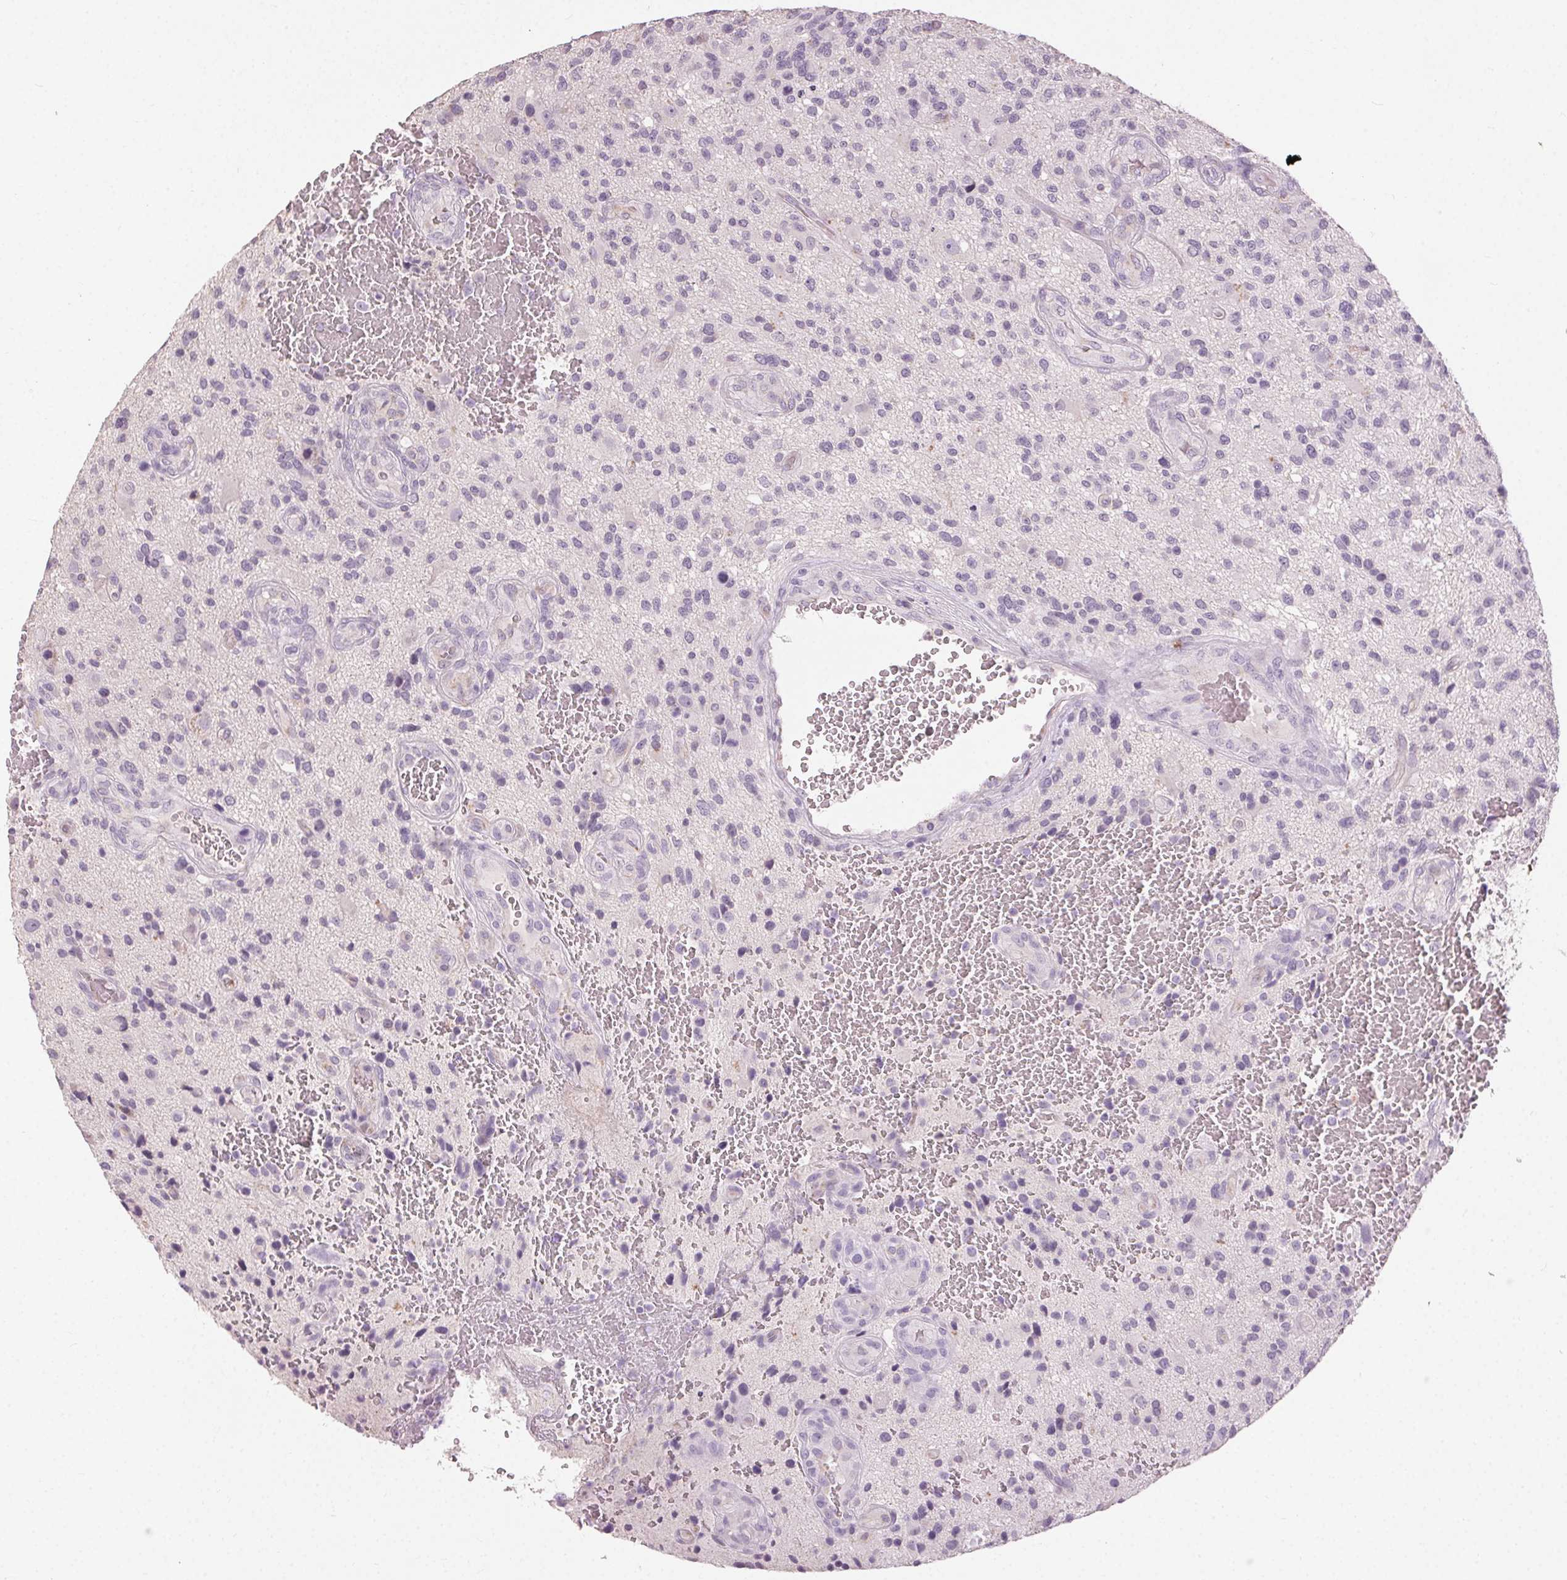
{"staining": {"intensity": "negative", "quantity": "none", "location": "none"}, "tissue": "glioma", "cell_type": "Tumor cells", "image_type": "cancer", "snomed": [{"axis": "morphology", "description": "Glioma, malignant, High grade"}, {"axis": "topography", "description": "Brain"}], "caption": "Photomicrograph shows no significant protein positivity in tumor cells of glioma.", "gene": "CLTRN", "patient": {"sex": "male", "age": 47}}